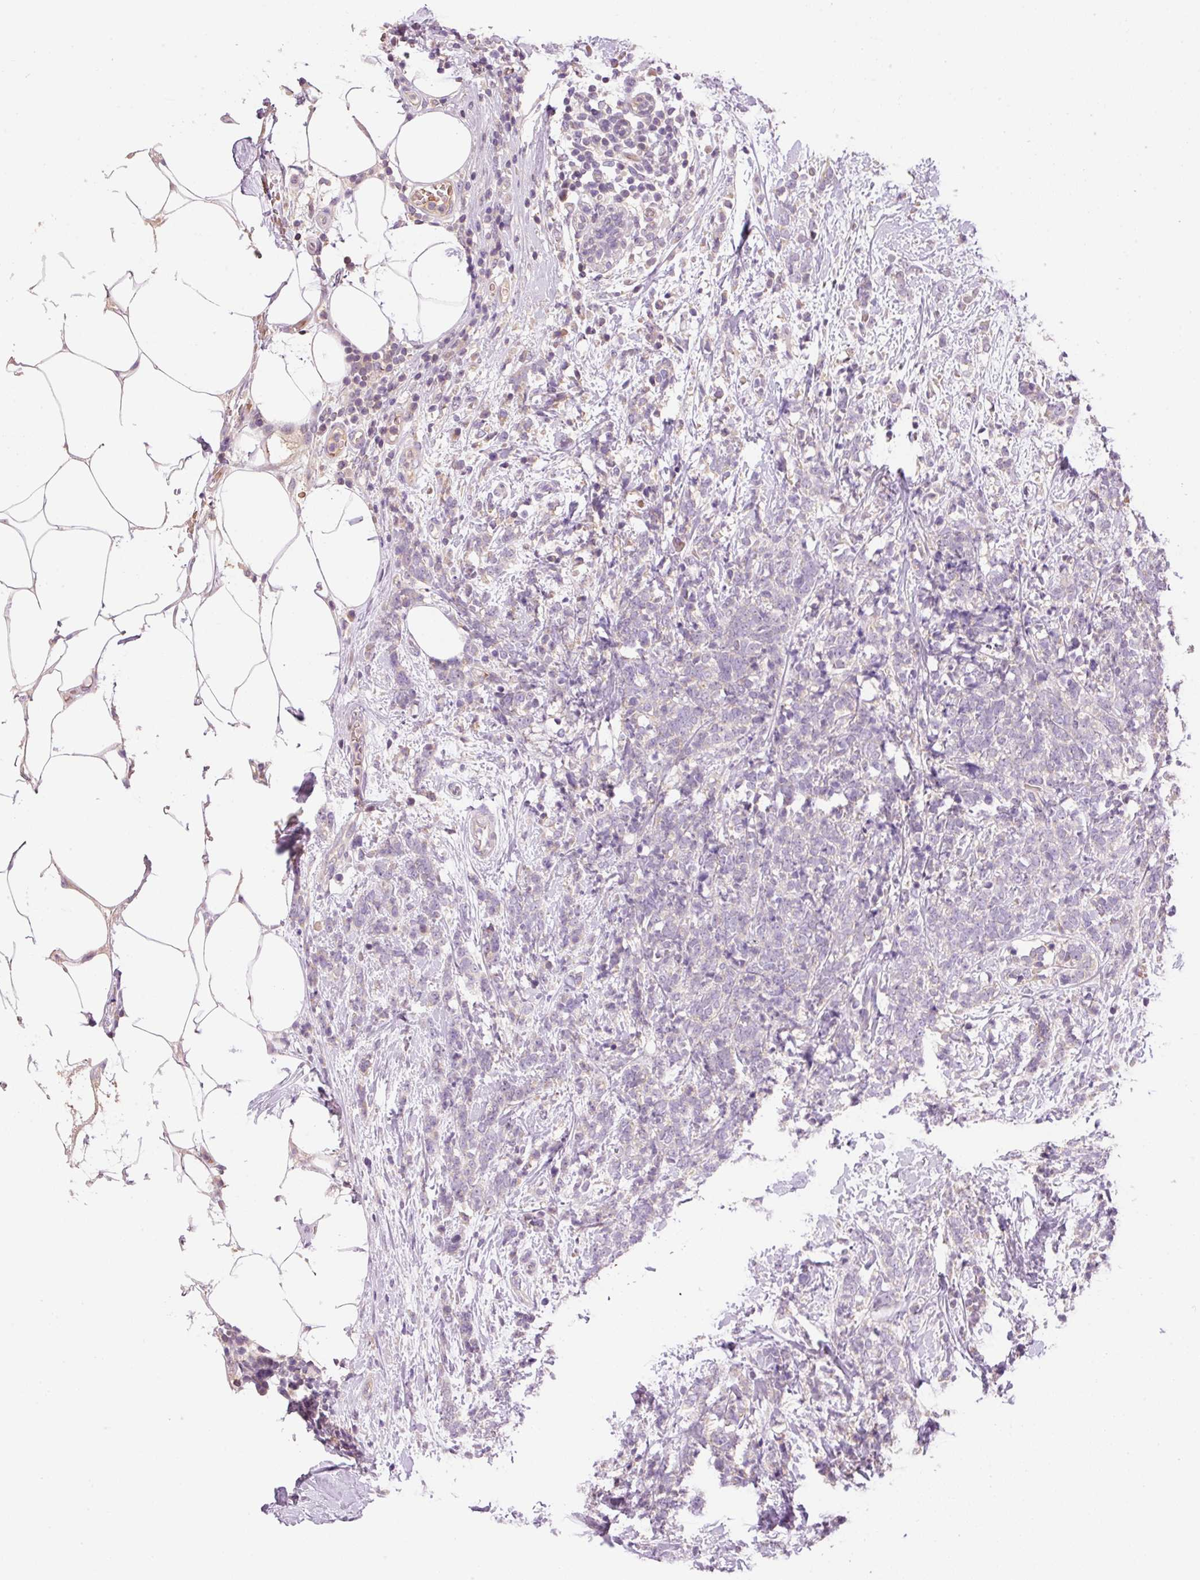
{"staining": {"intensity": "negative", "quantity": "none", "location": "none"}, "tissue": "breast cancer", "cell_type": "Tumor cells", "image_type": "cancer", "snomed": [{"axis": "morphology", "description": "Lobular carcinoma"}, {"axis": "topography", "description": "Breast"}], "caption": "Tumor cells show no significant protein expression in breast cancer. The staining is performed using DAB (3,3'-diaminobenzidine) brown chromogen with nuclei counter-stained in using hematoxylin.", "gene": "CMTM8", "patient": {"sex": "female", "age": 58}}